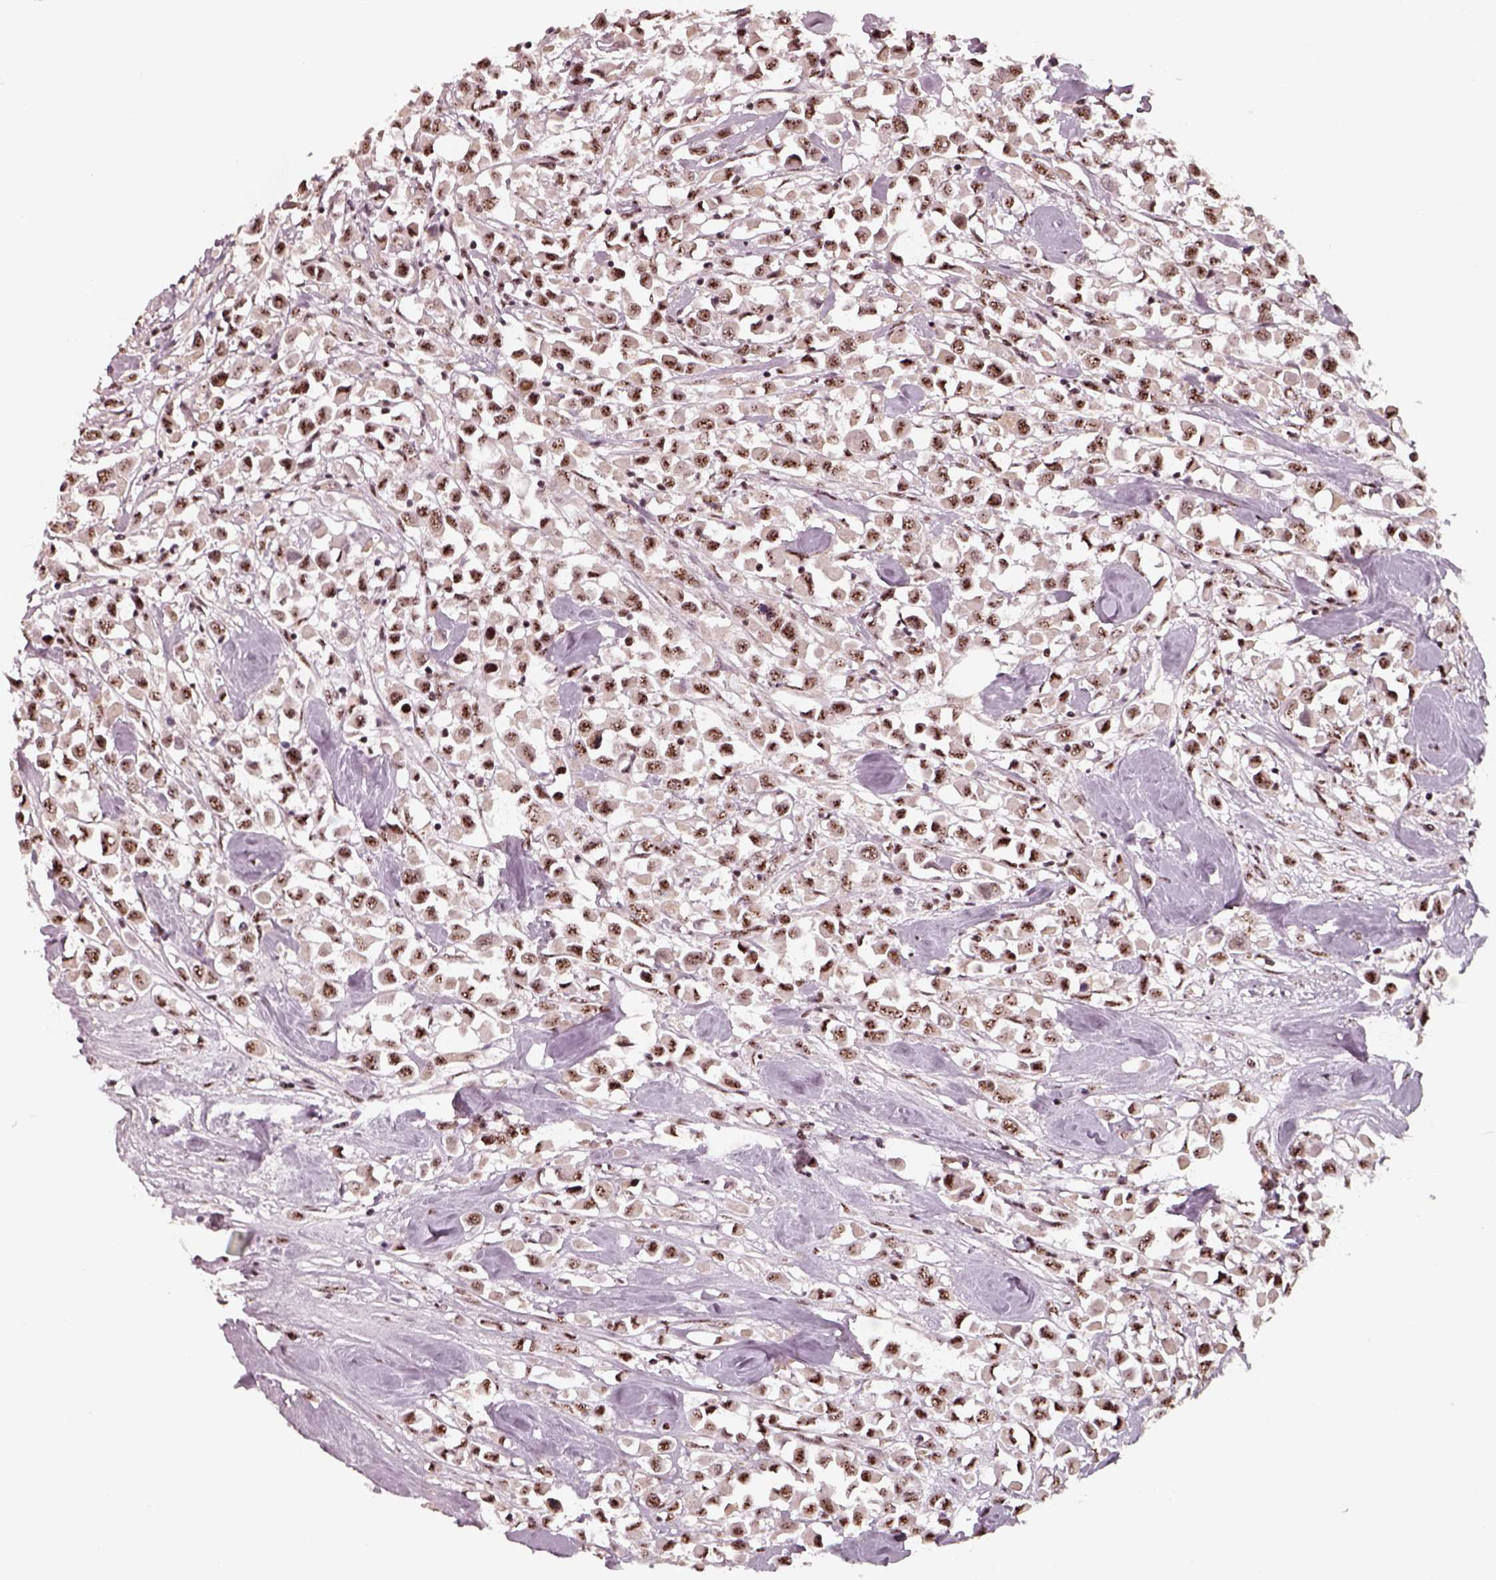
{"staining": {"intensity": "strong", "quantity": ">75%", "location": "nuclear"}, "tissue": "breast cancer", "cell_type": "Tumor cells", "image_type": "cancer", "snomed": [{"axis": "morphology", "description": "Duct carcinoma"}, {"axis": "topography", "description": "Breast"}], "caption": "Immunohistochemical staining of human breast cancer shows high levels of strong nuclear protein positivity in about >75% of tumor cells. (DAB (3,3'-diaminobenzidine) IHC, brown staining for protein, blue staining for nuclei).", "gene": "ATXN7L3", "patient": {"sex": "female", "age": 61}}